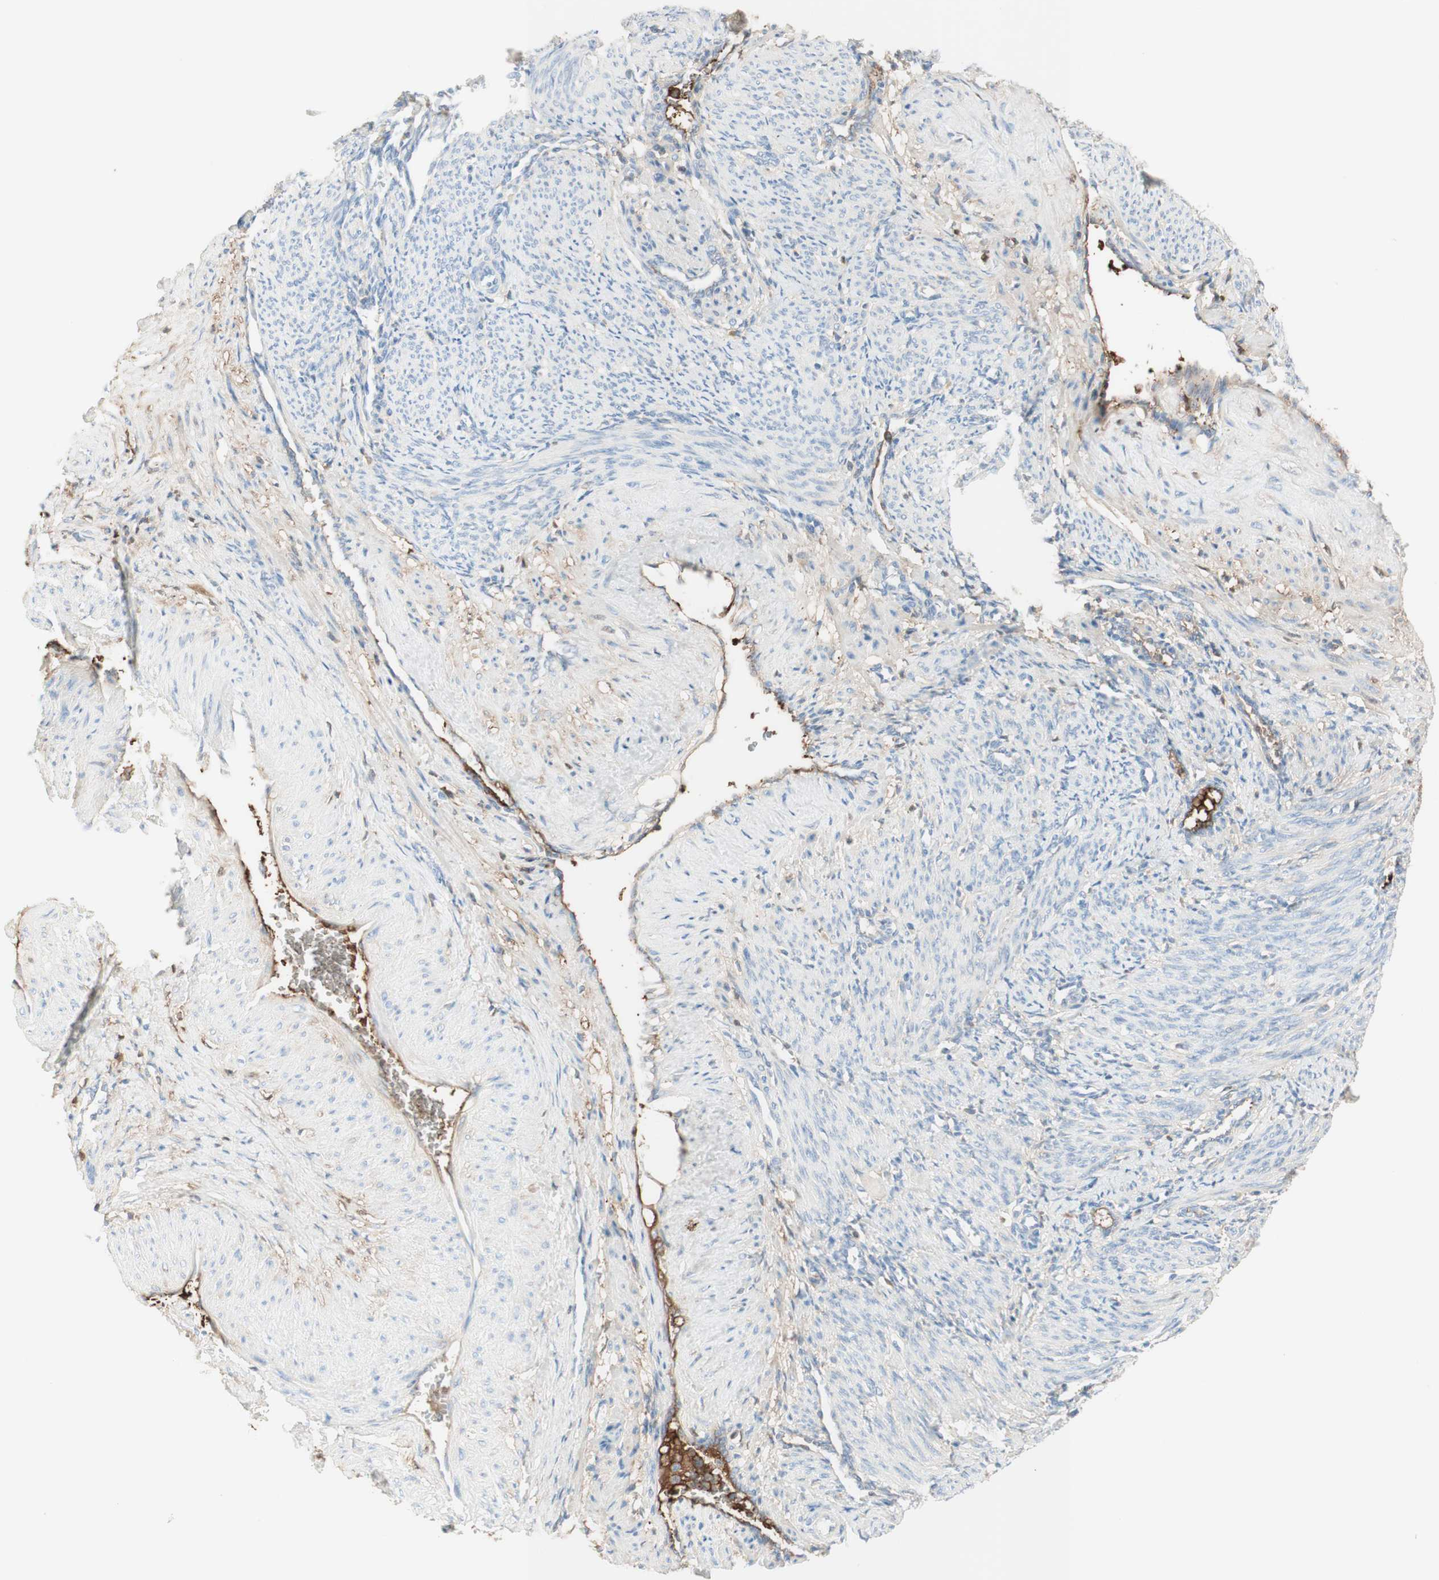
{"staining": {"intensity": "negative", "quantity": "none", "location": "none"}, "tissue": "smooth muscle", "cell_type": "Smooth muscle cells", "image_type": "normal", "snomed": [{"axis": "morphology", "description": "Normal tissue, NOS"}, {"axis": "topography", "description": "Endometrium"}], "caption": "Smooth muscle stained for a protein using immunohistochemistry (IHC) demonstrates no staining smooth muscle cells.", "gene": "KNG1", "patient": {"sex": "female", "age": 33}}